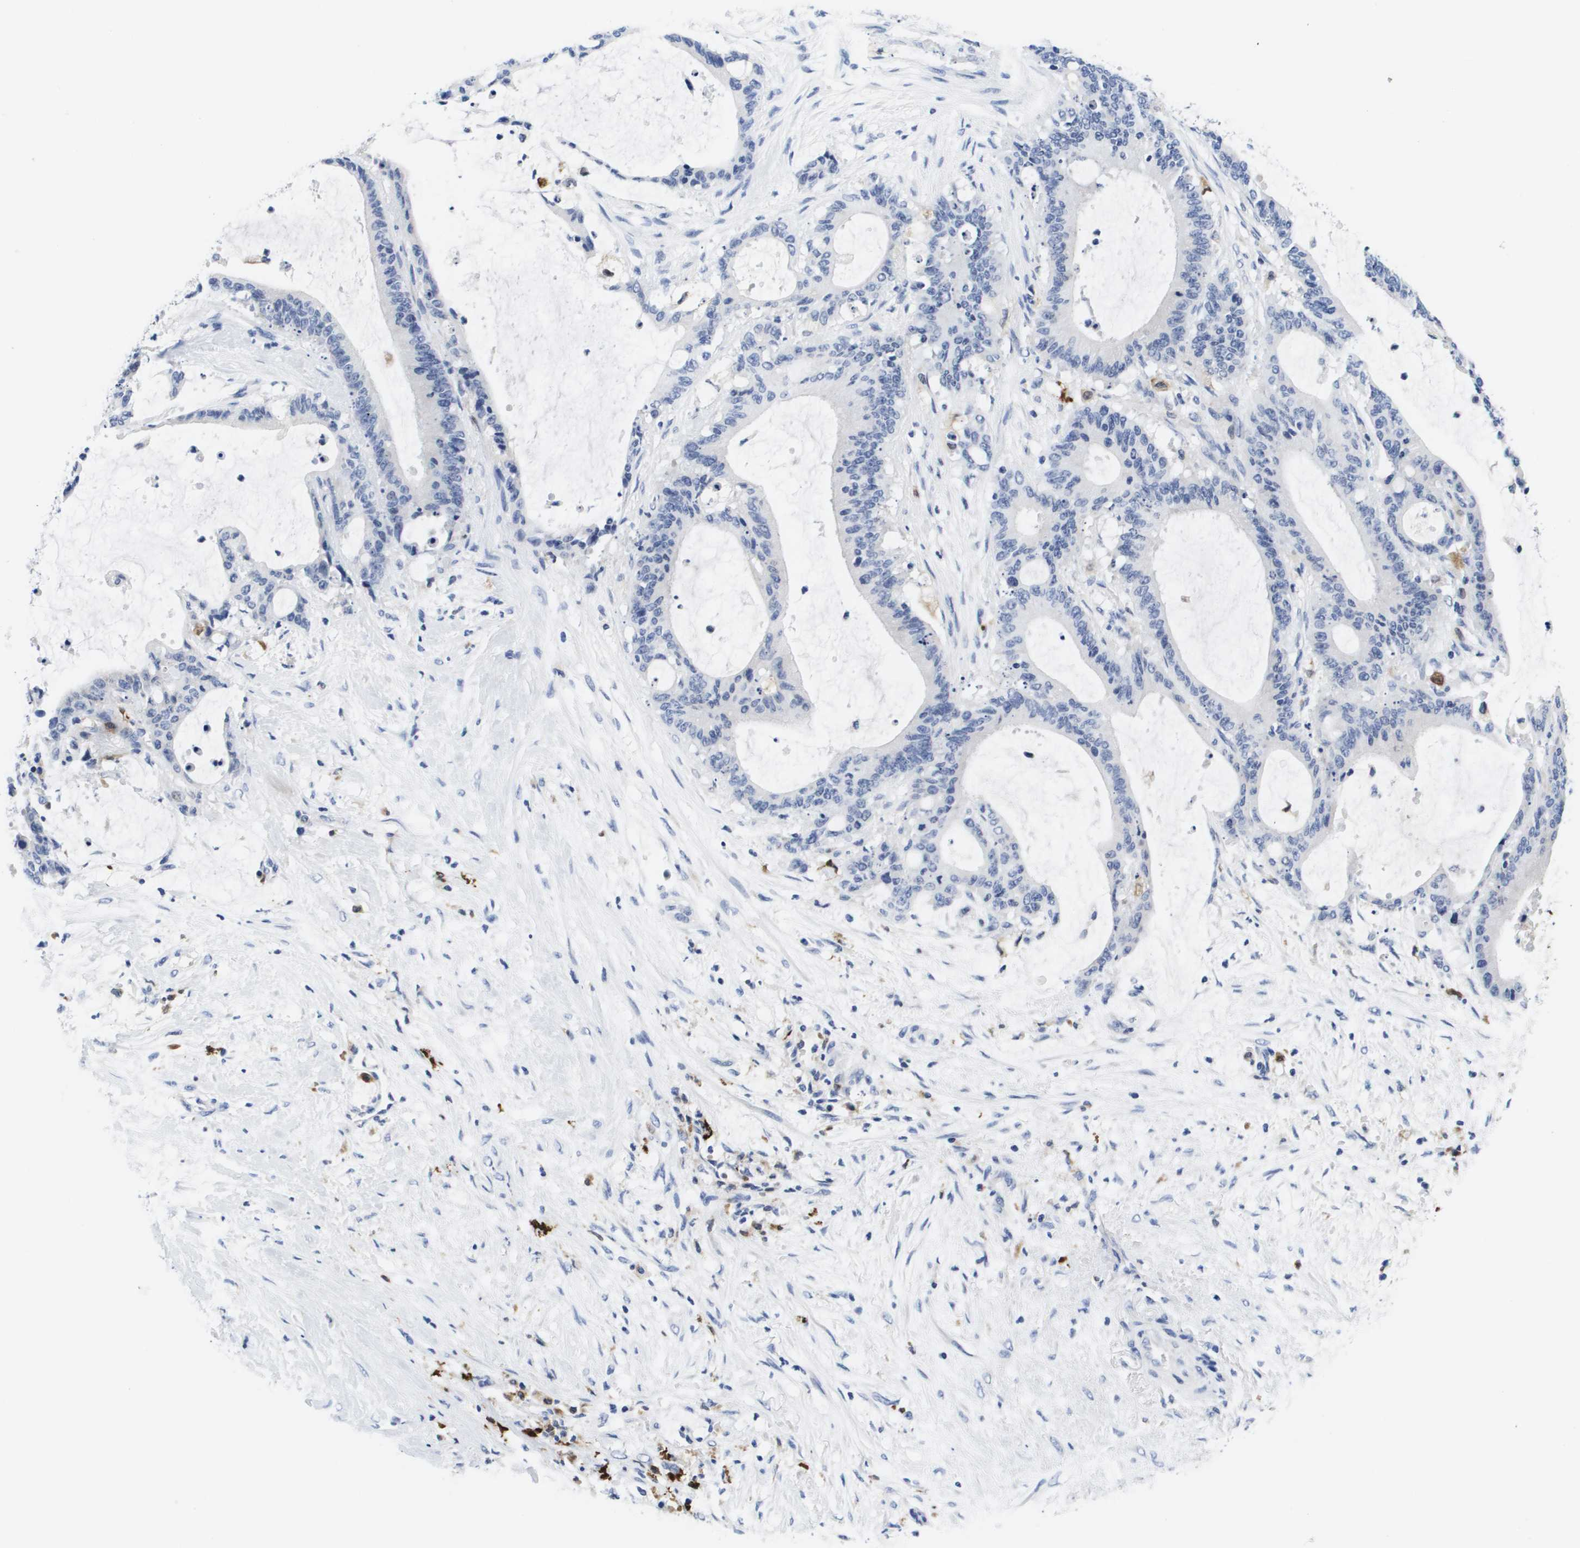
{"staining": {"intensity": "negative", "quantity": "none", "location": "none"}, "tissue": "liver cancer", "cell_type": "Tumor cells", "image_type": "cancer", "snomed": [{"axis": "morphology", "description": "Cholangiocarcinoma"}, {"axis": "topography", "description": "Liver"}], "caption": "DAB immunohistochemical staining of liver cholangiocarcinoma demonstrates no significant staining in tumor cells.", "gene": "HMOX1", "patient": {"sex": "female", "age": 73}}